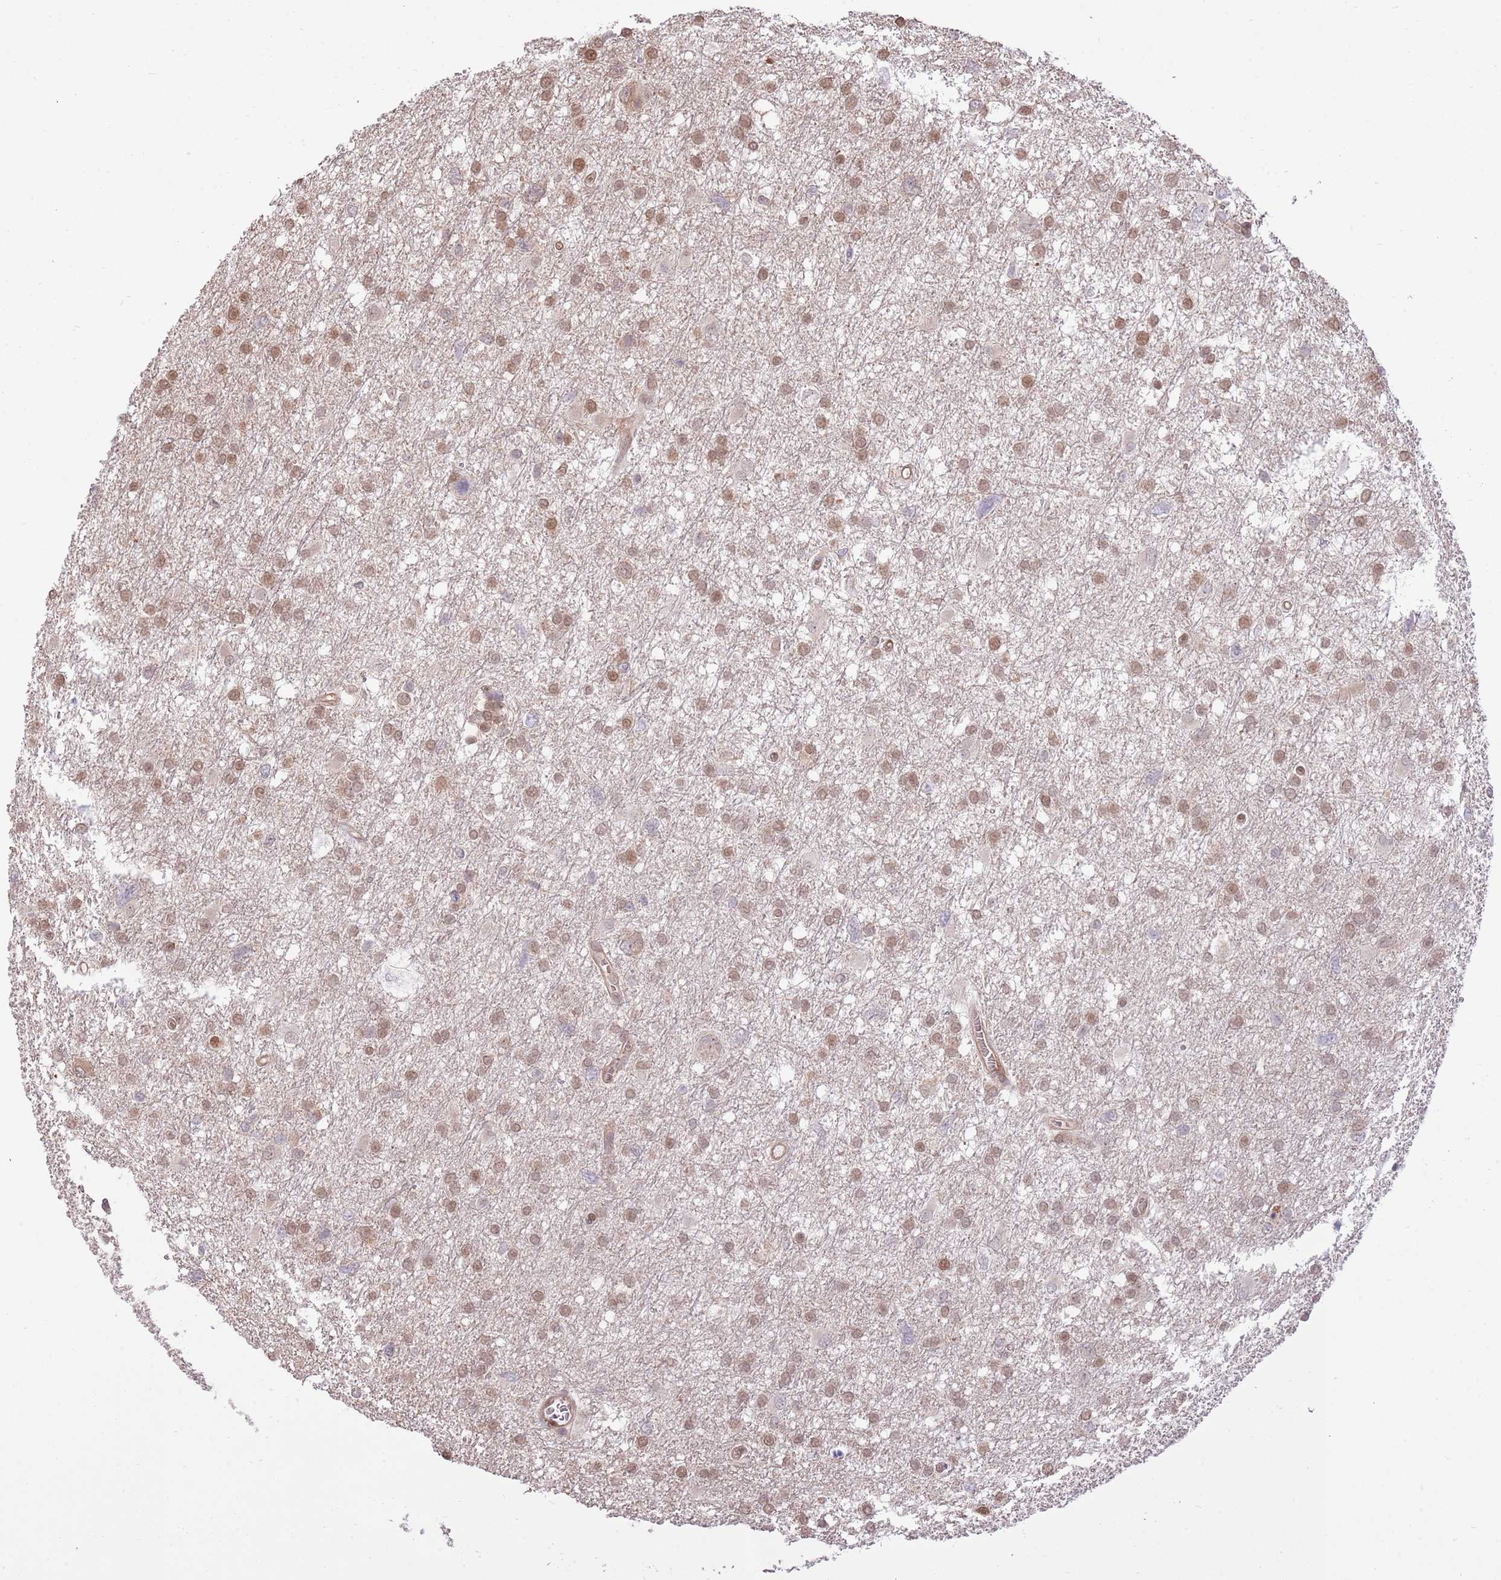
{"staining": {"intensity": "moderate", "quantity": ">75%", "location": "cytoplasmic/membranous,nuclear"}, "tissue": "glioma", "cell_type": "Tumor cells", "image_type": "cancer", "snomed": [{"axis": "morphology", "description": "Glioma, malignant, High grade"}, {"axis": "topography", "description": "Brain"}], "caption": "Tumor cells reveal moderate cytoplasmic/membranous and nuclear positivity in about >75% of cells in glioma.", "gene": "NSFL1C", "patient": {"sex": "male", "age": 61}}